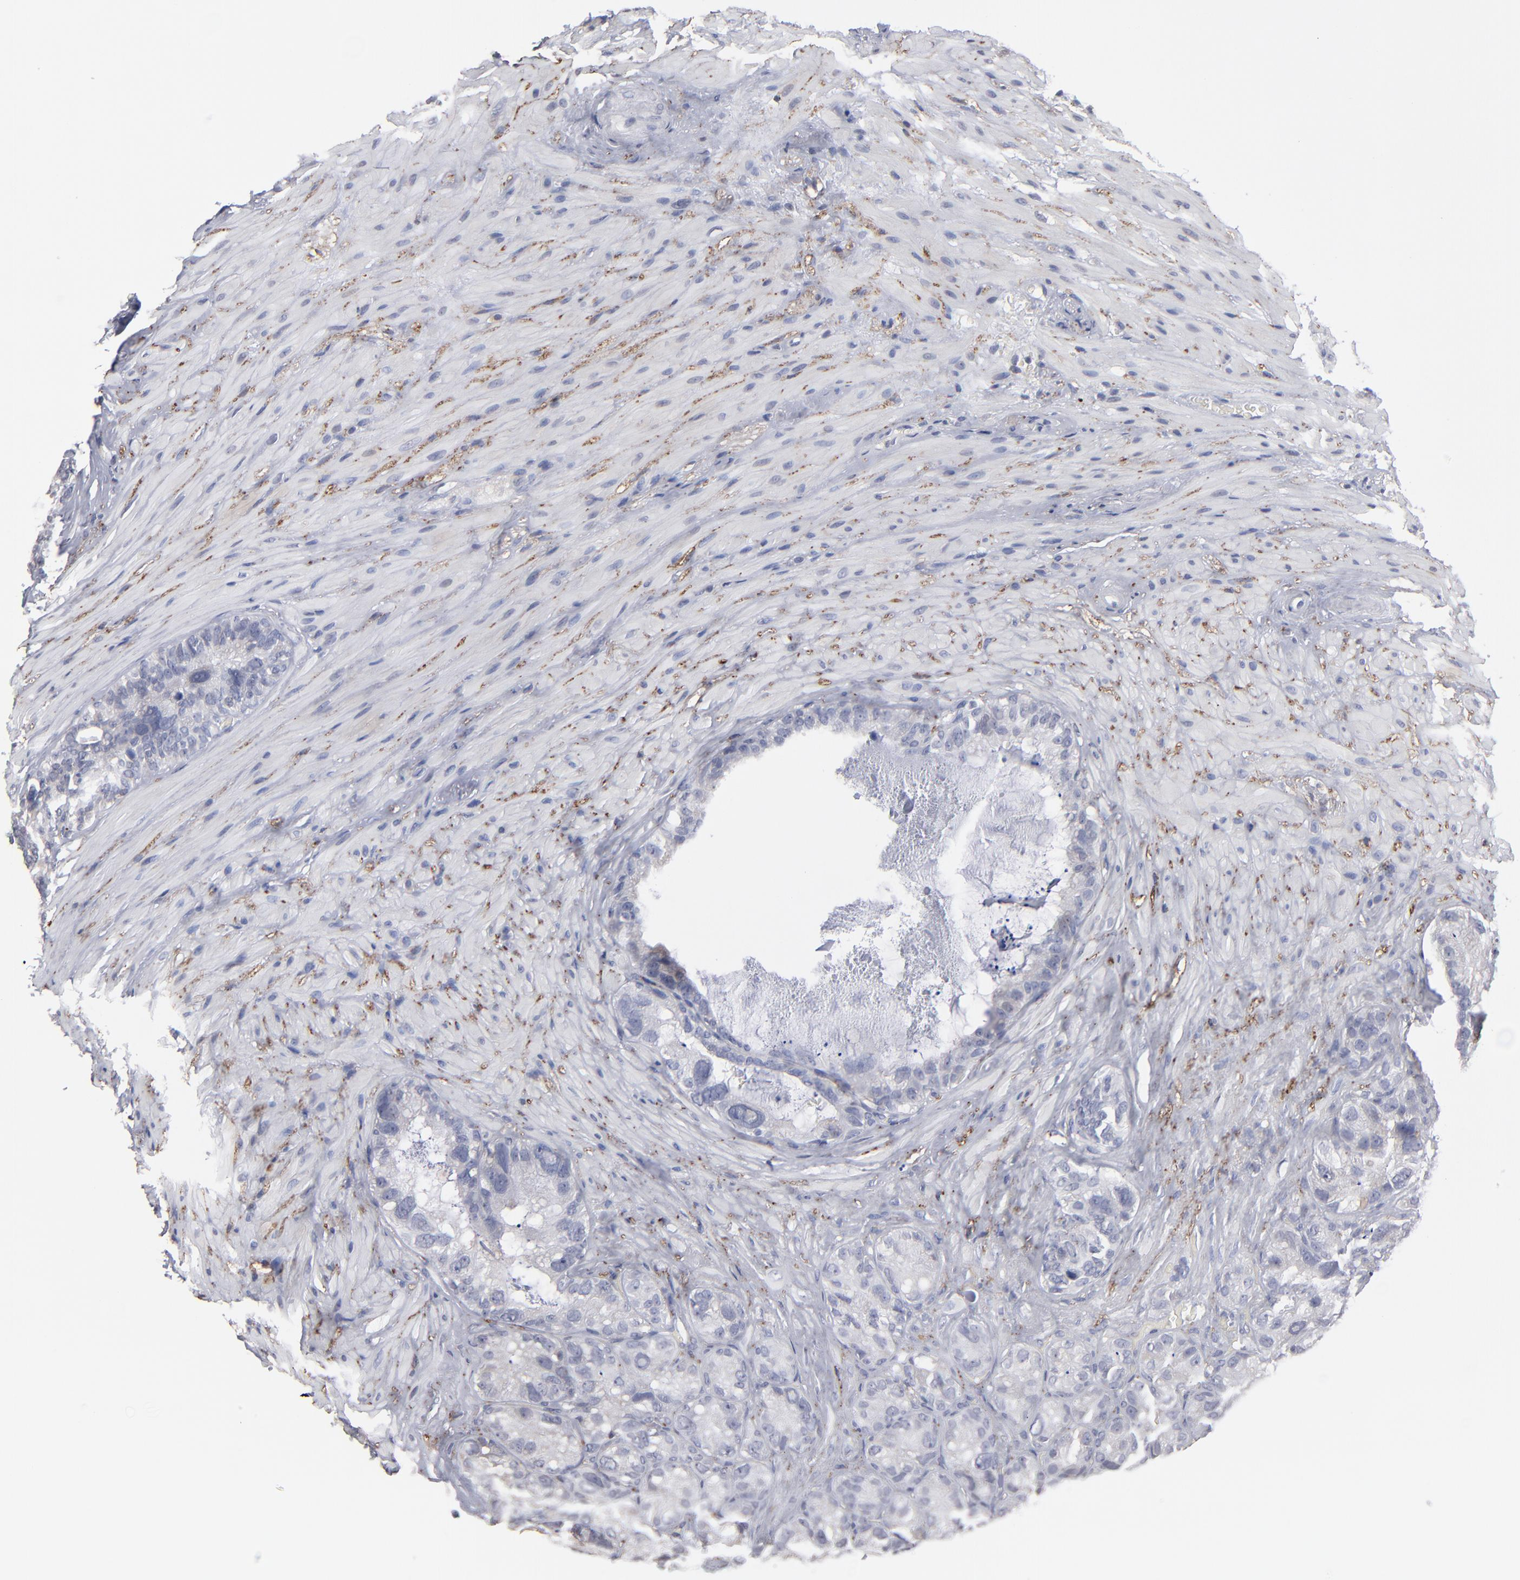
{"staining": {"intensity": "negative", "quantity": "none", "location": "none"}, "tissue": "seminal vesicle", "cell_type": "Glandular cells", "image_type": "normal", "snomed": [{"axis": "morphology", "description": "Normal tissue, NOS"}, {"axis": "topography", "description": "Seminal veicle"}], "caption": "Immunohistochemistry micrograph of benign human seminal vesicle stained for a protein (brown), which displays no positivity in glandular cells.", "gene": "RPH3A", "patient": {"sex": "male", "age": 63}}